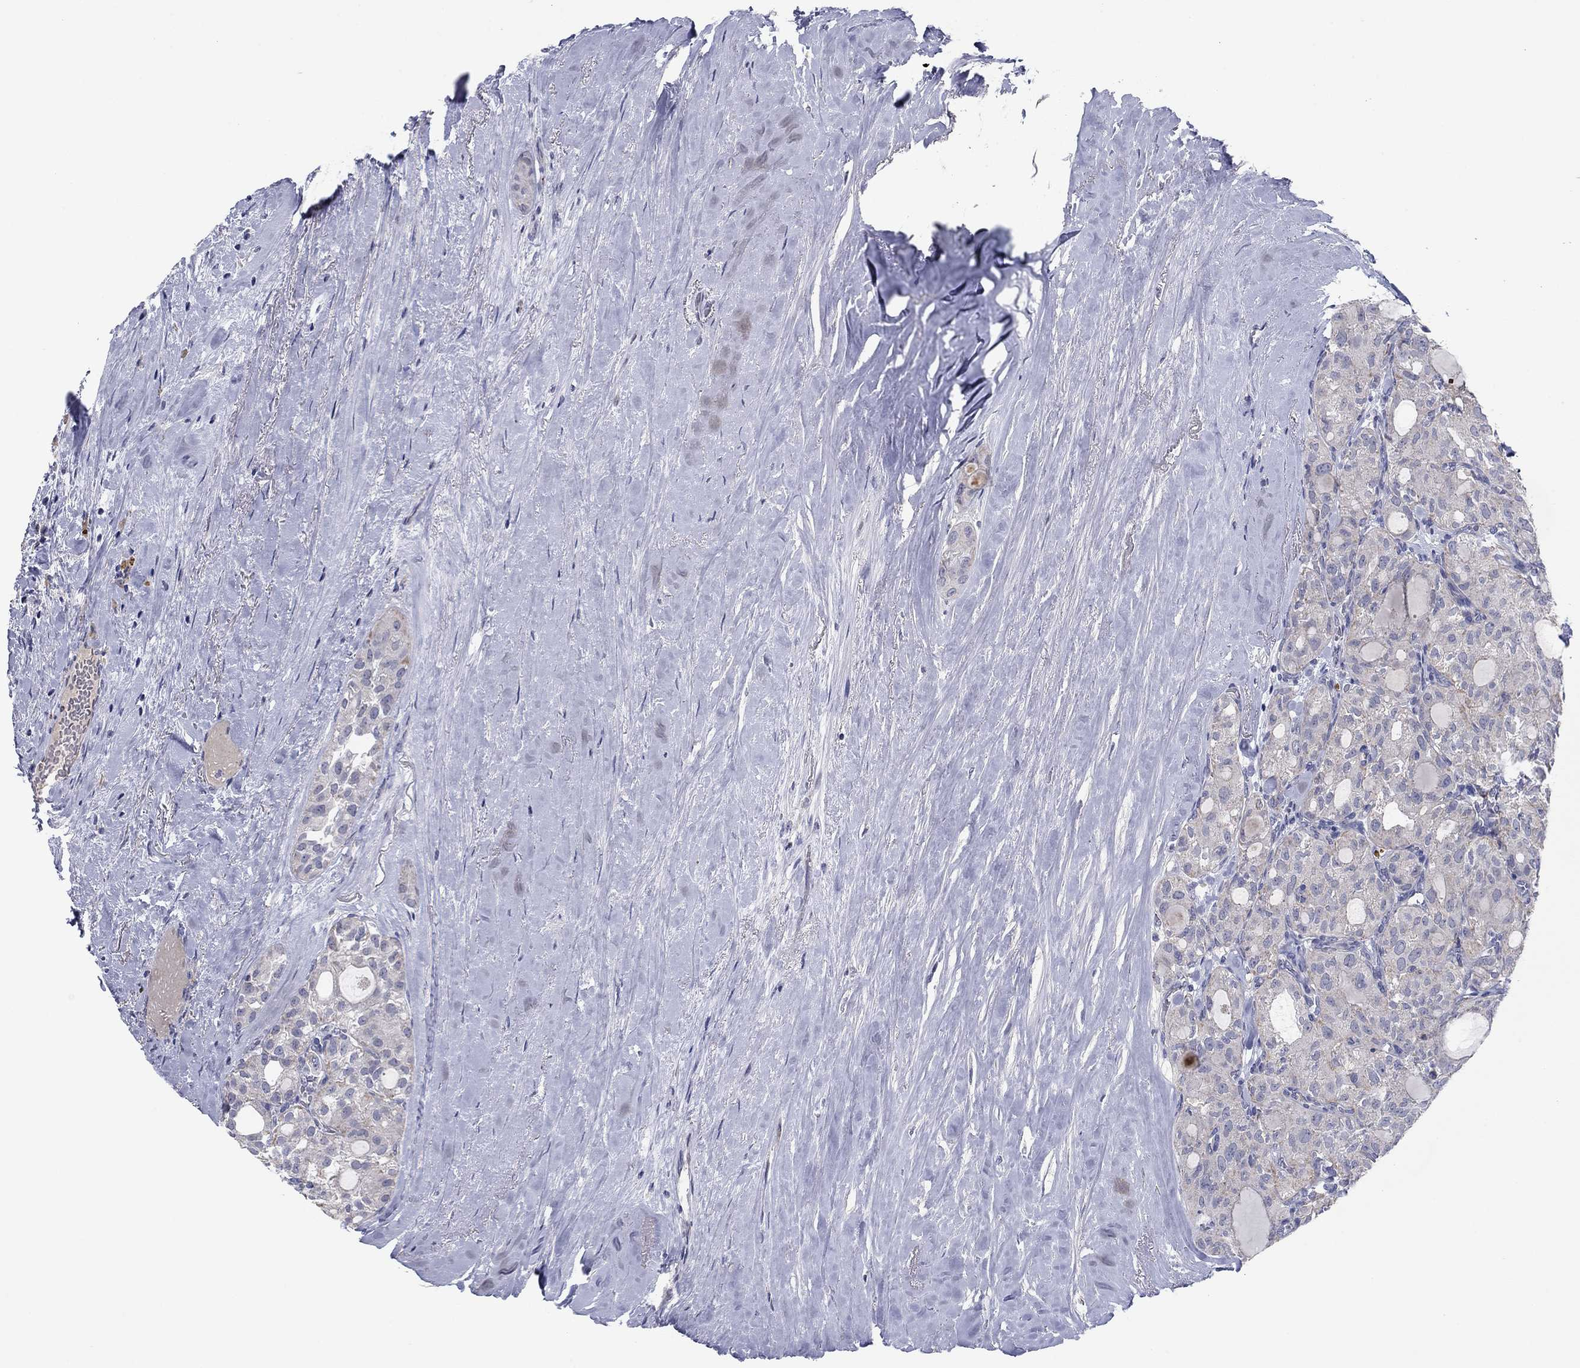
{"staining": {"intensity": "negative", "quantity": "none", "location": "none"}, "tissue": "thyroid cancer", "cell_type": "Tumor cells", "image_type": "cancer", "snomed": [{"axis": "morphology", "description": "Follicular adenoma carcinoma, NOS"}, {"axis": "topography", "description": "Thyroid gland"}], "caption": "The micrograph reveals no staining of tumor cells in thyroid follicular adenoma carcinoma. Brightfield microscopy of immunohistochemistry stained with DAB (3,3'-diaminobenzidine) (brown) and hematoxylin (blue), captured at high magnification.", "gene": "PTGDS", "patient": {"sex": "male", "age": 75}}